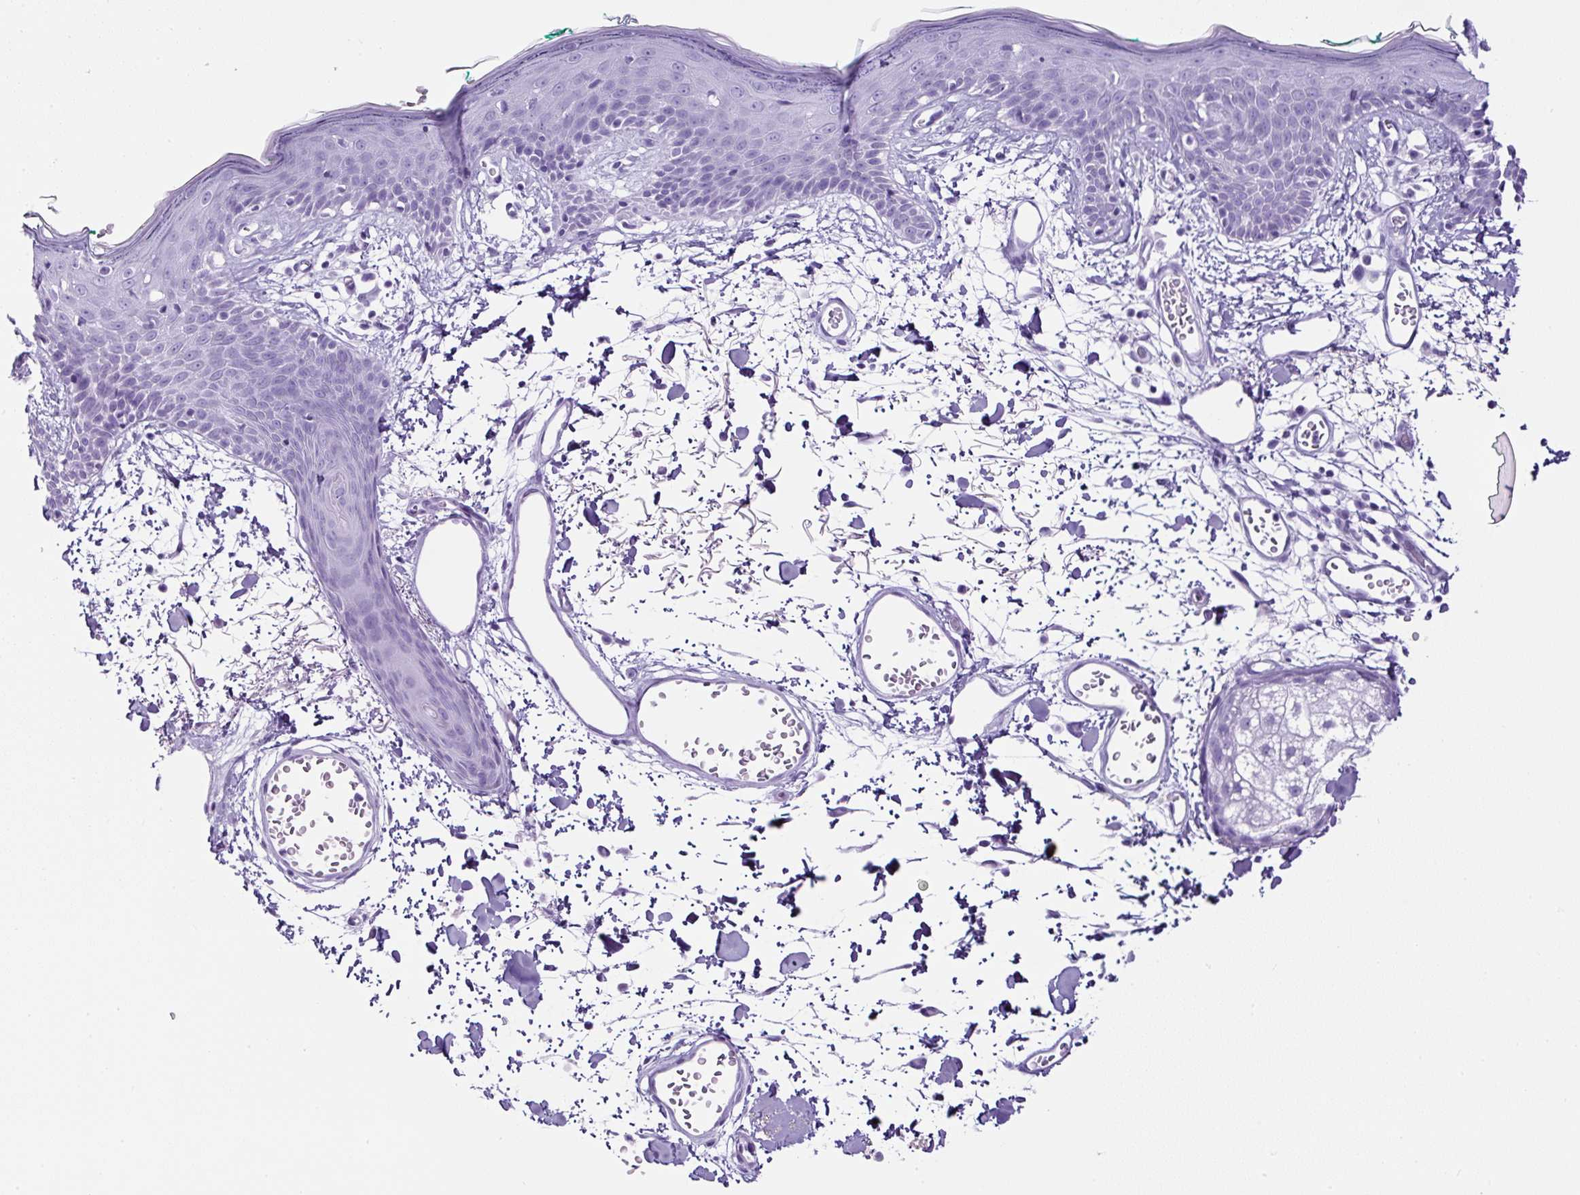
{"staining": {"intensity": "negative", "quantity": "none", "location": "none"}, "tissue": "skin", "cell_type": "Fibroblasts", "image_type": "normal", "snomed": [{"axis": "morphology", "description": "Normal tissue, NOS"}, {"axis": "topography", "description": "Skin"}], "caption": "IHC of normal human skin shows no positivity in fibroblasts.", "gene": "TMEM200B", "patient": {"sex": "male", "age": 79}}